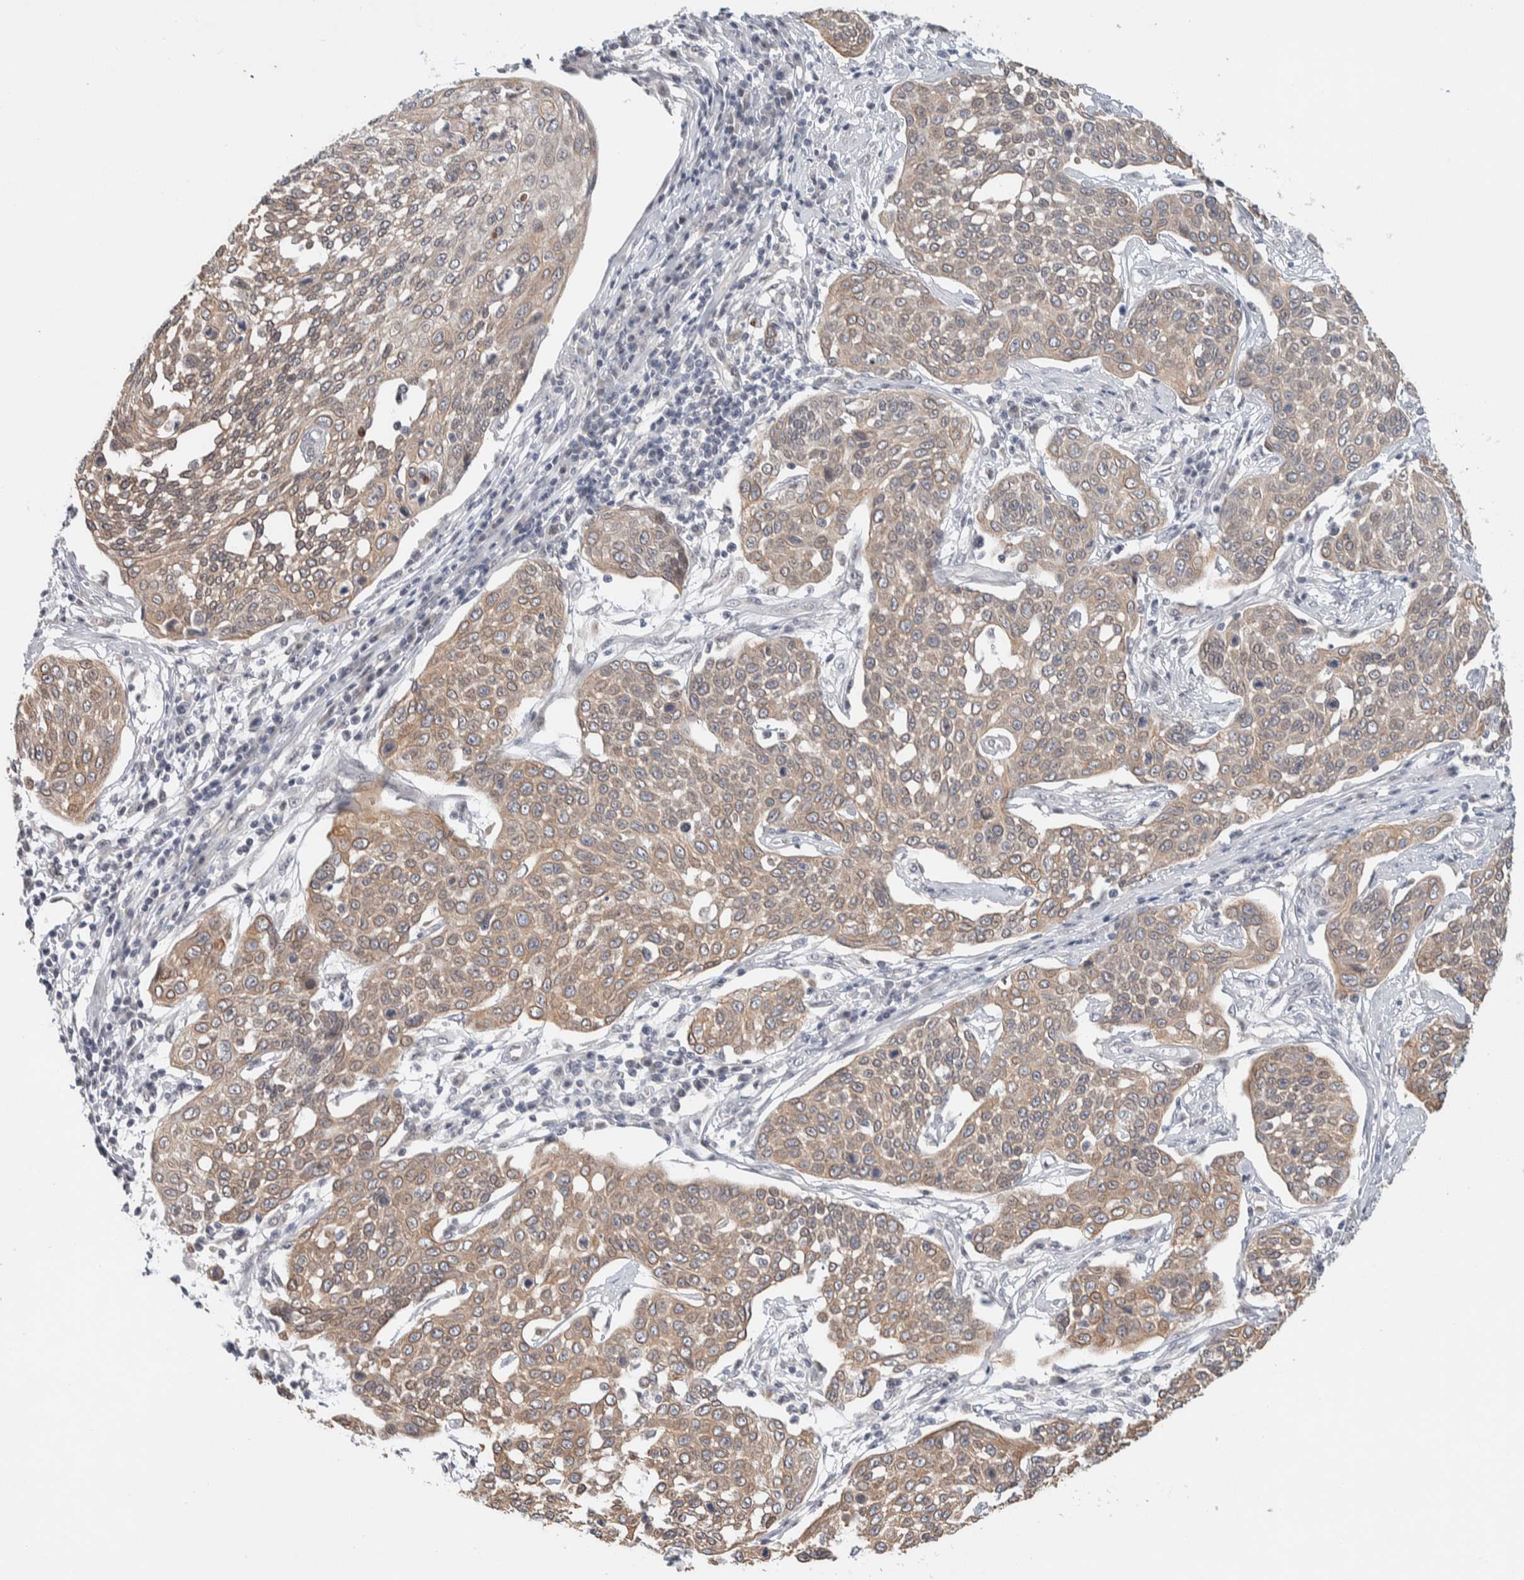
{"staining": {"intensity": "weak", "quantity": ">75%", "location": "cytoplasmic/membranous"}, "tissue": "cervical cancer", "cell_type": "Tumor cells", "image_type": "cancer", "snomed": [{"axis": "morphology", "description": "Squamous cell carcinoma, NOS"}, {"axis": "topography", "description": "Cervix"}], "caption": "Weak cytoplasmic/membranous positivity for a protein is identified in about >75% of tumor cells of cervical cancer using IHC.", "gene": "CRAT", "patient": {"sex": "female", "age": 34}}